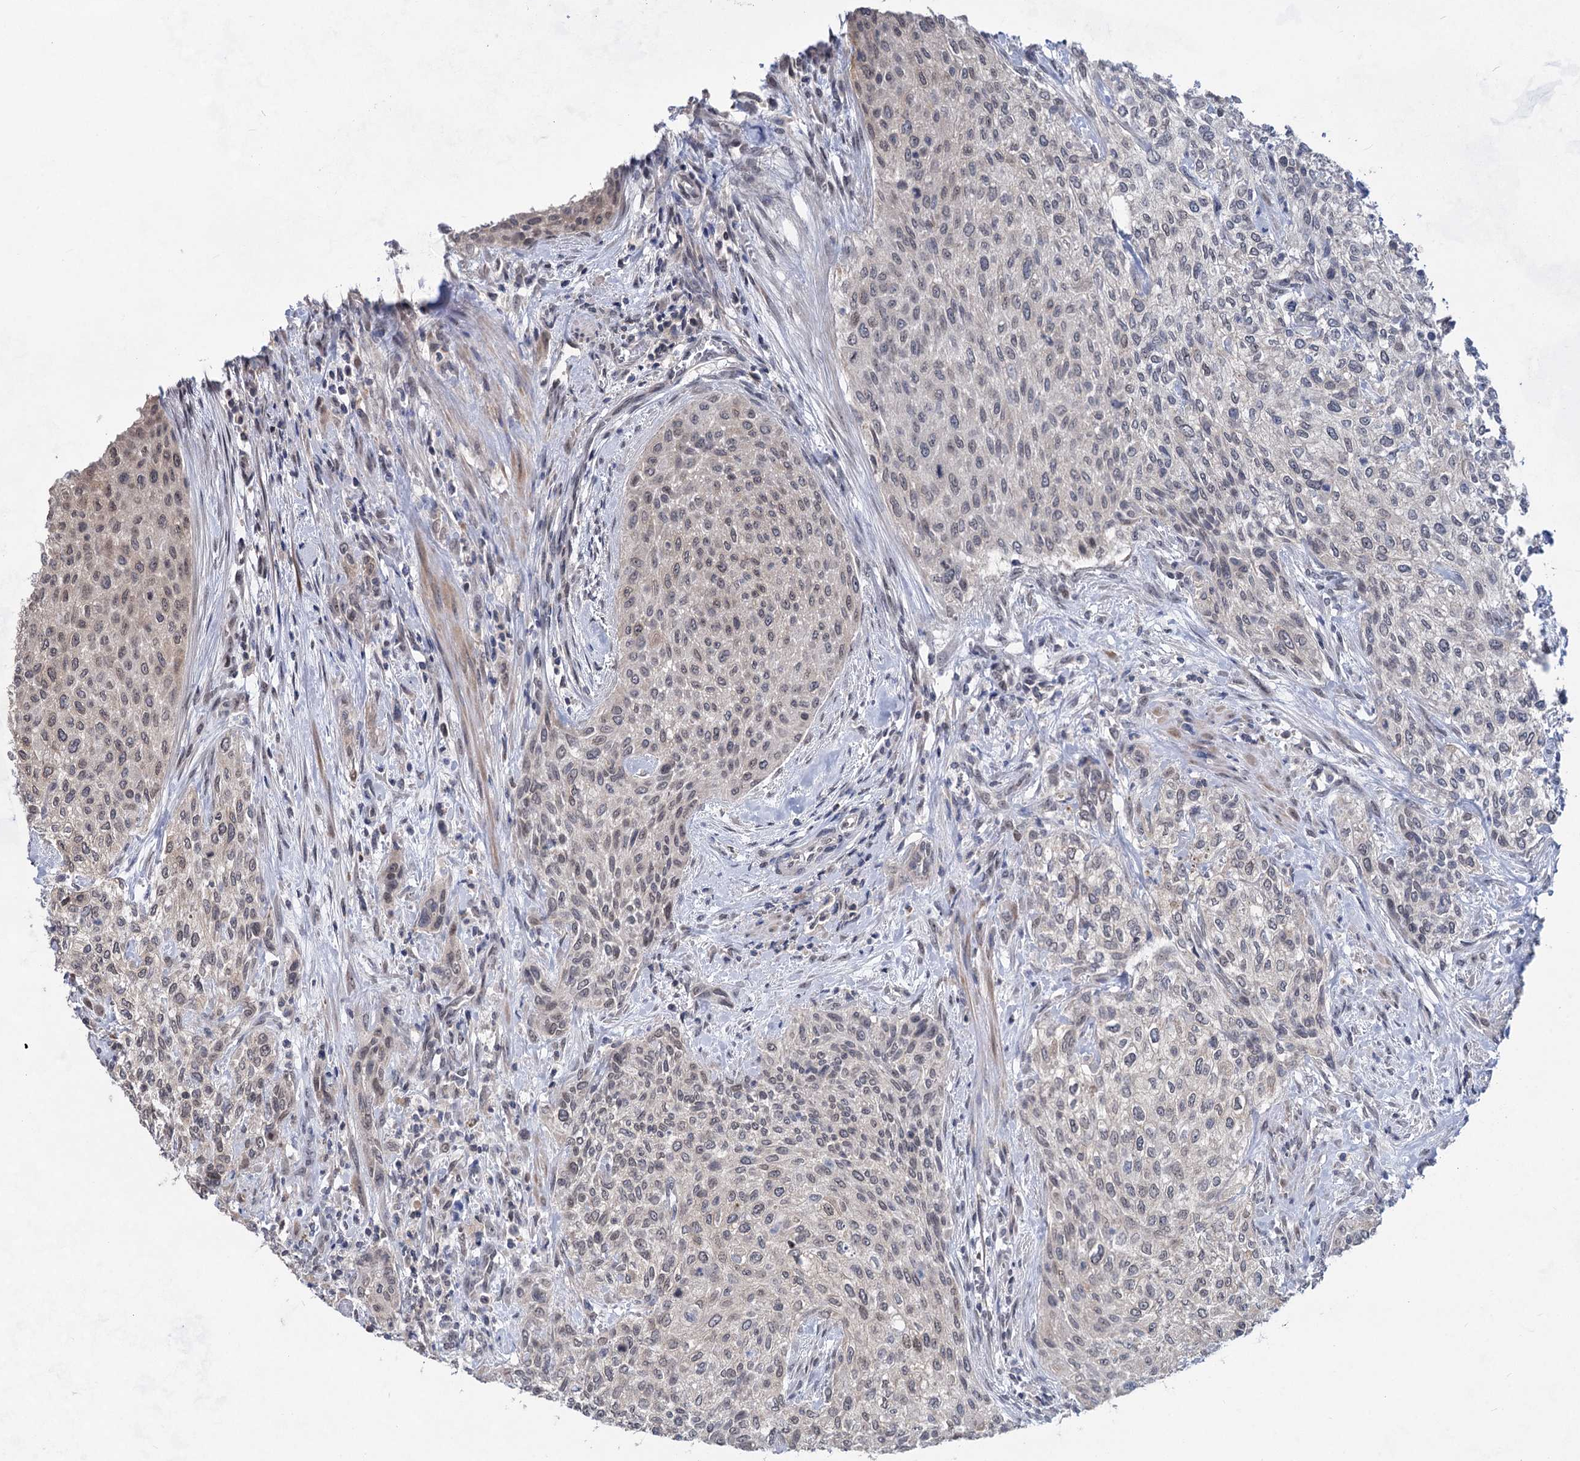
{"staining": {"intensity": "moderate", "quantity": "<25%", "location": "nuclear"}, "tissue": "urothelial cancer", "cell_type": "Tumor cells", "image_type": "cancer", "snomed": [{"axis": "morphology", "description": "Normal tissue, NOS"}, {"axis": "morphology", "description": "Urothelial carcinoma, NOS"}, {"axis": "topography", "description": "Urinary bladder"}, {"axis": "topography", "description": "Peripheral nerve tissue"}], "caption": "This image shows immunohistochemistry (IHC) staining of urothelial cancer, with low moderate nuclear positivity in approximately <25% of tumor cells.", "gene": "TTC17", "patient": {"sex": "male", "age": 35}}